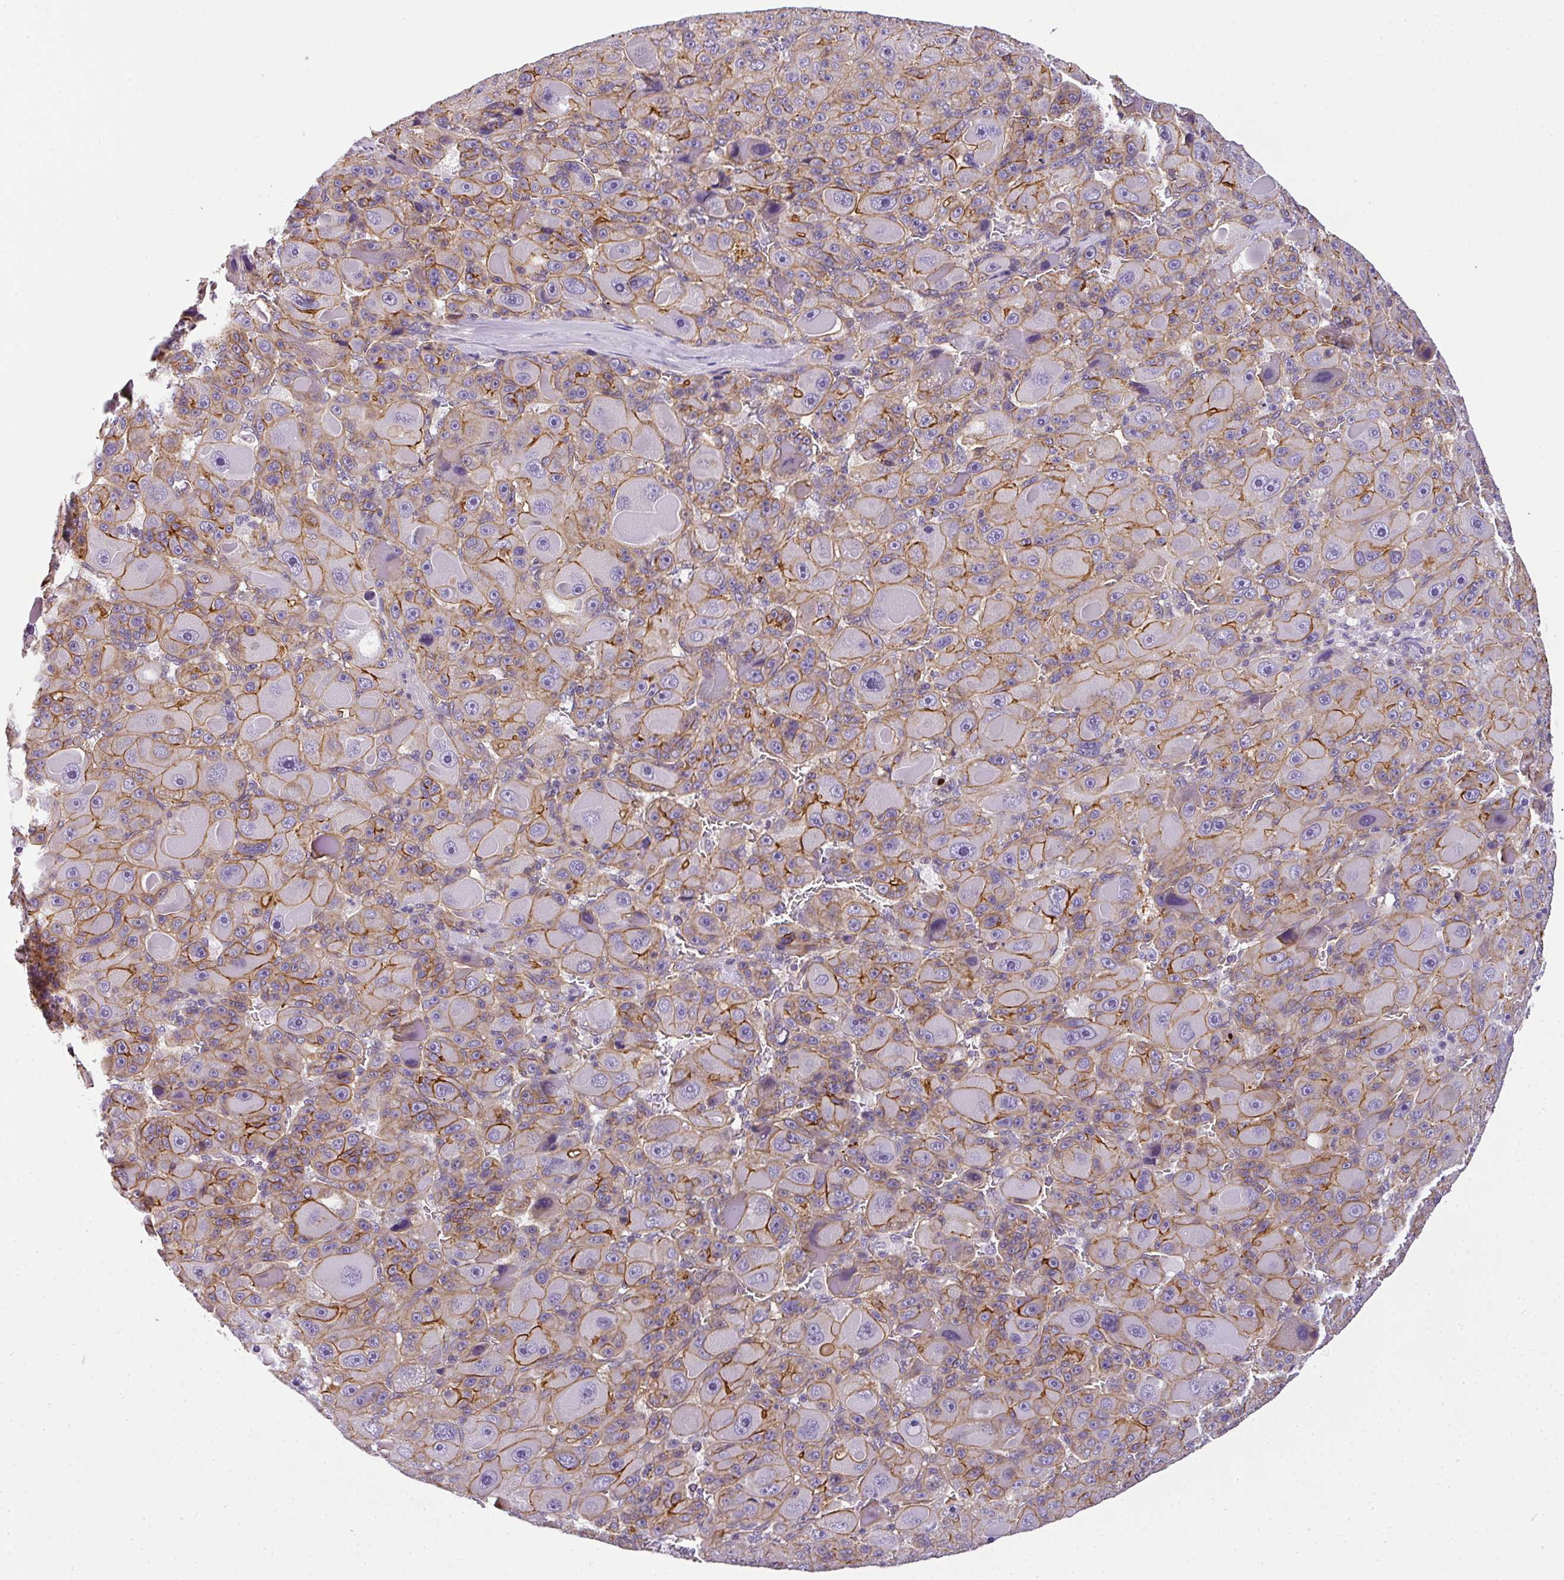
{"staining": {"intensity": "moderate", "quantity": "25%-75%", "location": "cytoplasmic/membranous"}, "tissue": "liver cancer", "cell_type": "Tumor cells", "image_type": "cancer", "snomed": [{"axis": "morphology", "description": "Carcinoma, Hepatocellular, NOS"}, {"axis": "topography", "description": "Liver"}], "caption": "A high-resolution micrograph shows IHC staining of liver cancer (hepatocellular carcinoma), which shows moderate cytoplasmic/membranous staining in about 25%-75% of tumor cells.", "gene": "OR11H4", "patient": {"sex": "male", "age": 76}}